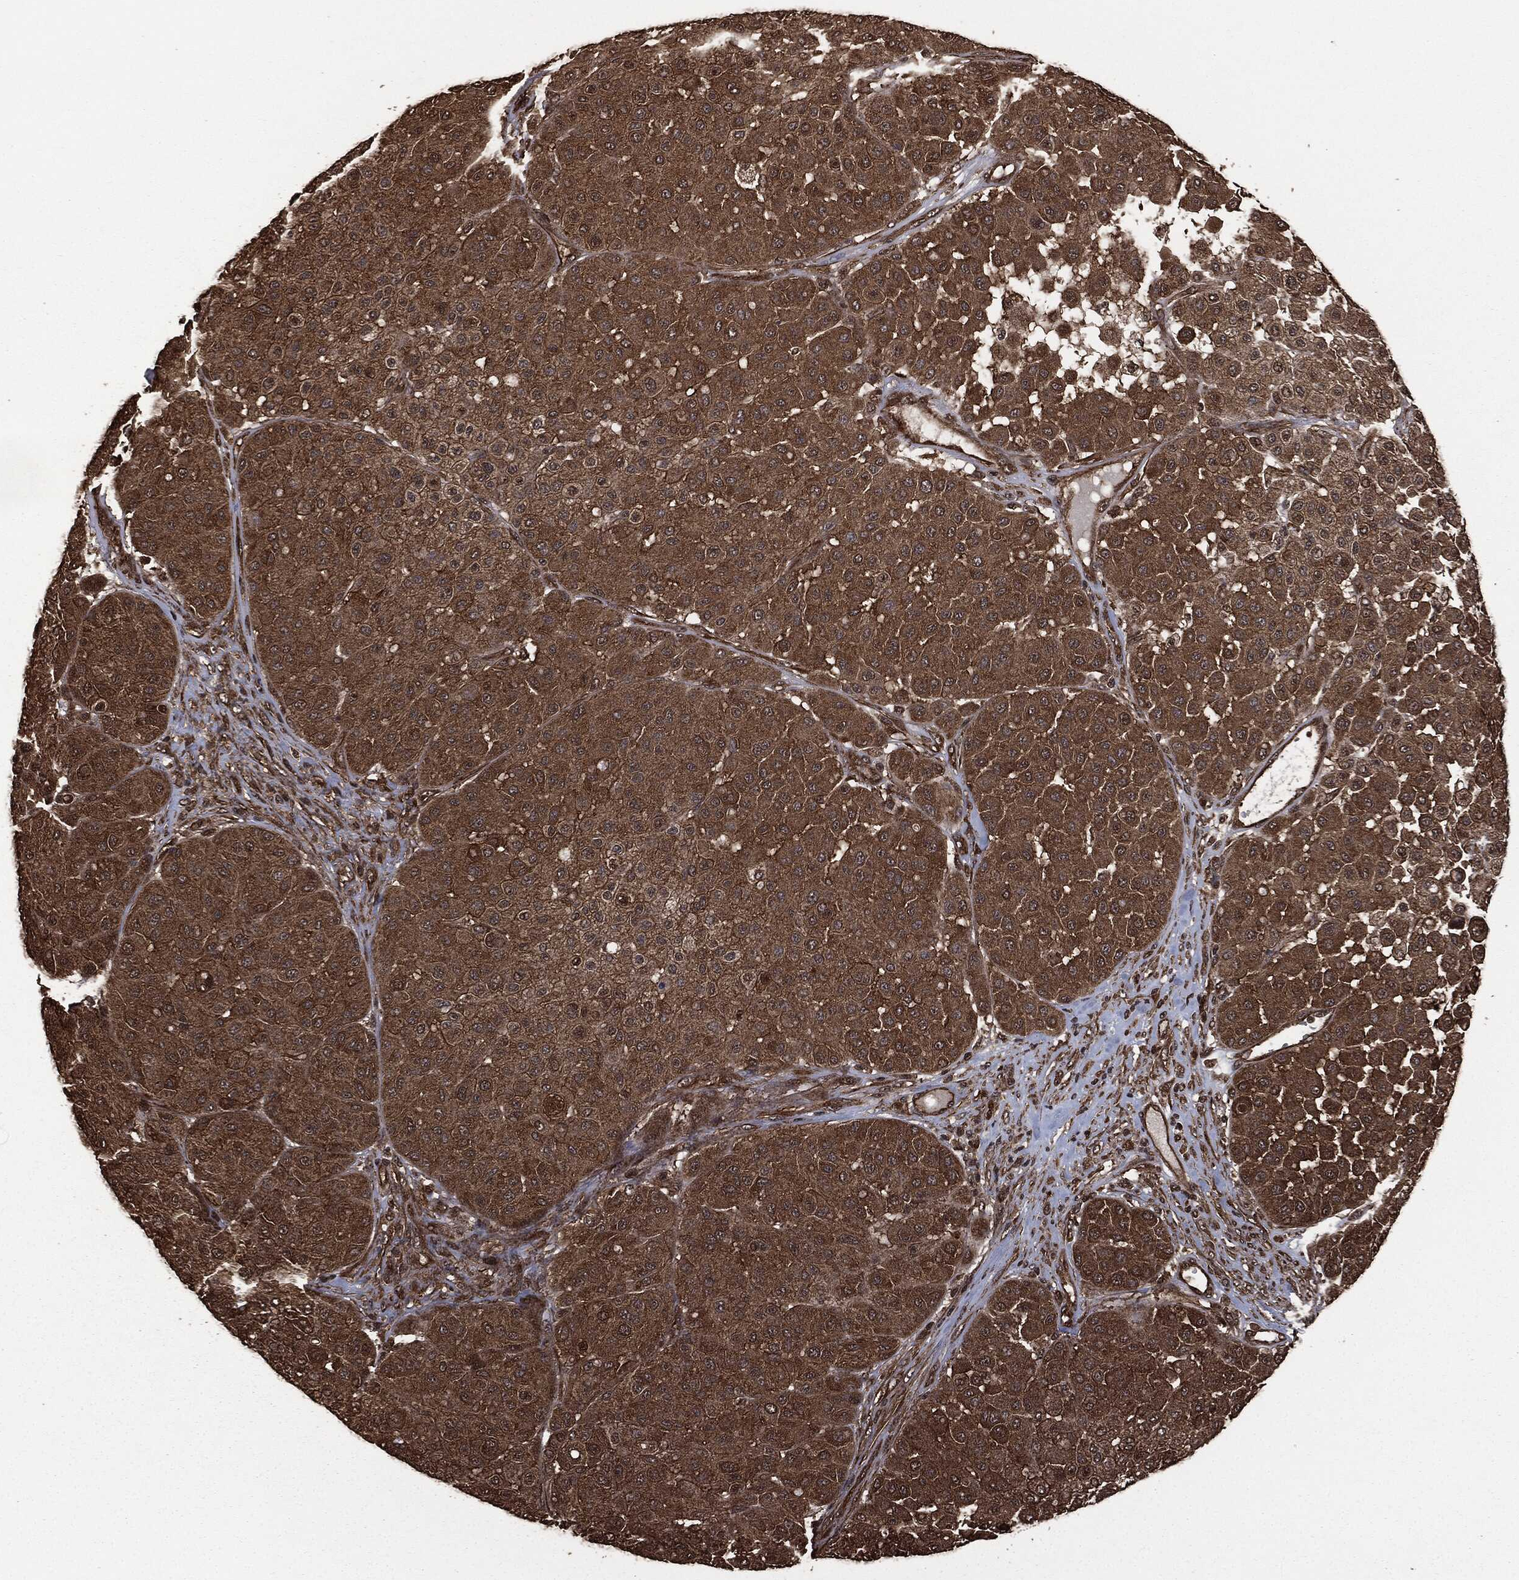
{"staining": {"intensity": "moderate", "quantity": ">75%", "location": "cytoplasmic/membranous"}, "tissue": "melanoma", "cell_type": "Tumor cells", "image_type": "cancer", "snomed": [{"axis": "morphology", "description": "Malignant melanoma, Metastatic site"}, {"axis": "topography", "description": "Smooth muscle"}], "caption": "Approximately >75% of tumor cells in human malignant melanoma (metastatic site) display moderate cytoplasmic/membranous protein staining as visualized by brown immunohistochemical staining.", "gene": "HRAS", "patient": {"sex": "male", "age": 41}}